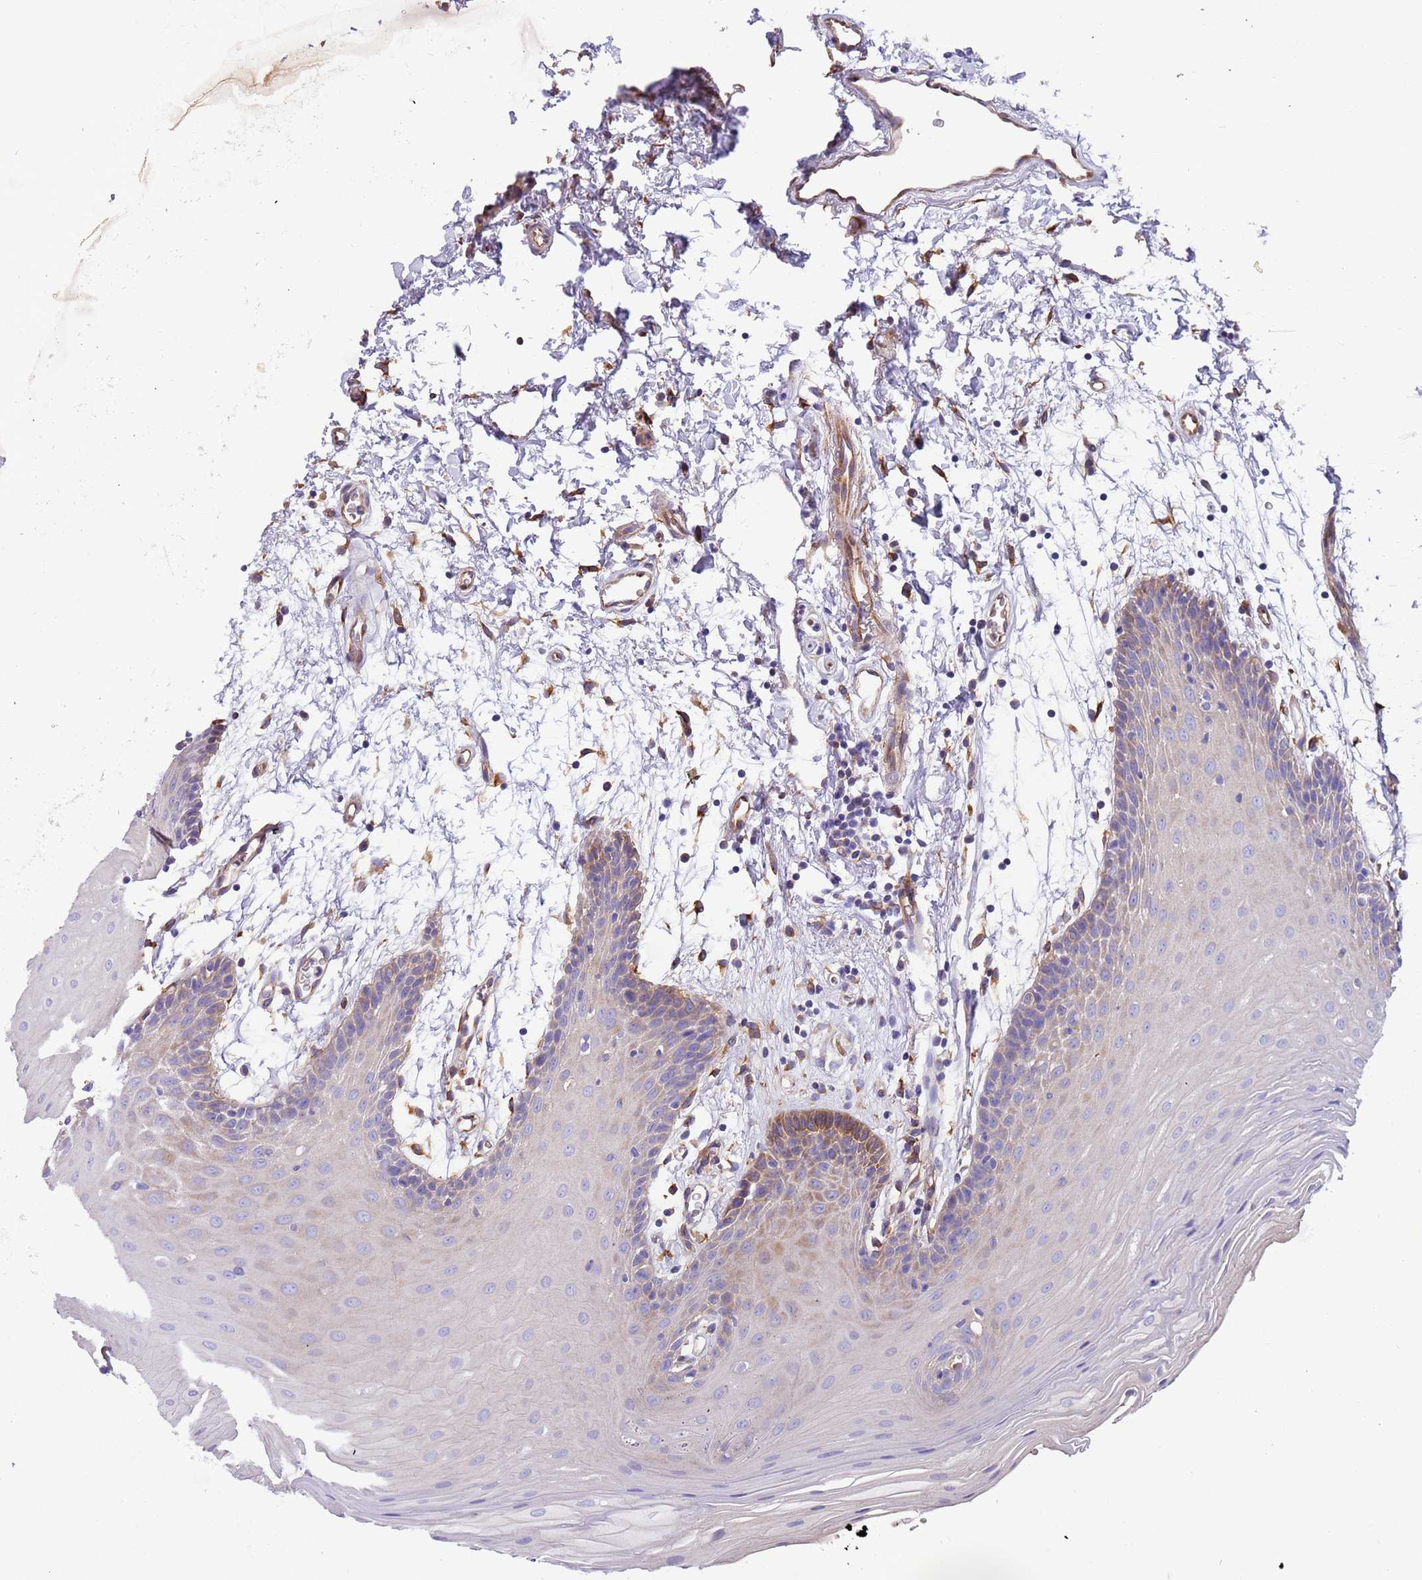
{"staining": {"intensity": "moderate", "quantity": "<25%", "location": "cytoplasmic/membranous"}, "tissue": "oral mucosa", "cell_type": "Squamous epithelial cells", "image_type": "normal", "snomed": [{"axis": "morphology", "description": "Normal tissue, NOS"}, {"axis": "topography", "description": "Skeletal muscle"}, {"axis": "topography", "description": "Oral tissue"}, {"axis": "topography", "description": "Salivary gland"}, {"axis": "topography", "description": "Peripheral nerve tissue"}], "caption": "Protein expression analysis of unremarkable human oral mucosa reveals moderate cytoplasmic/membranous positivity in about <25% of squamous epithelial cells. (Stains: DAB (3,3'-diaminobenzidine) in brown, nuclei in blue, Microscopy: brightfield microscopy at high magnification).", "gene": "LAMB4", "patient": {"sex": "male", "age": 54}}